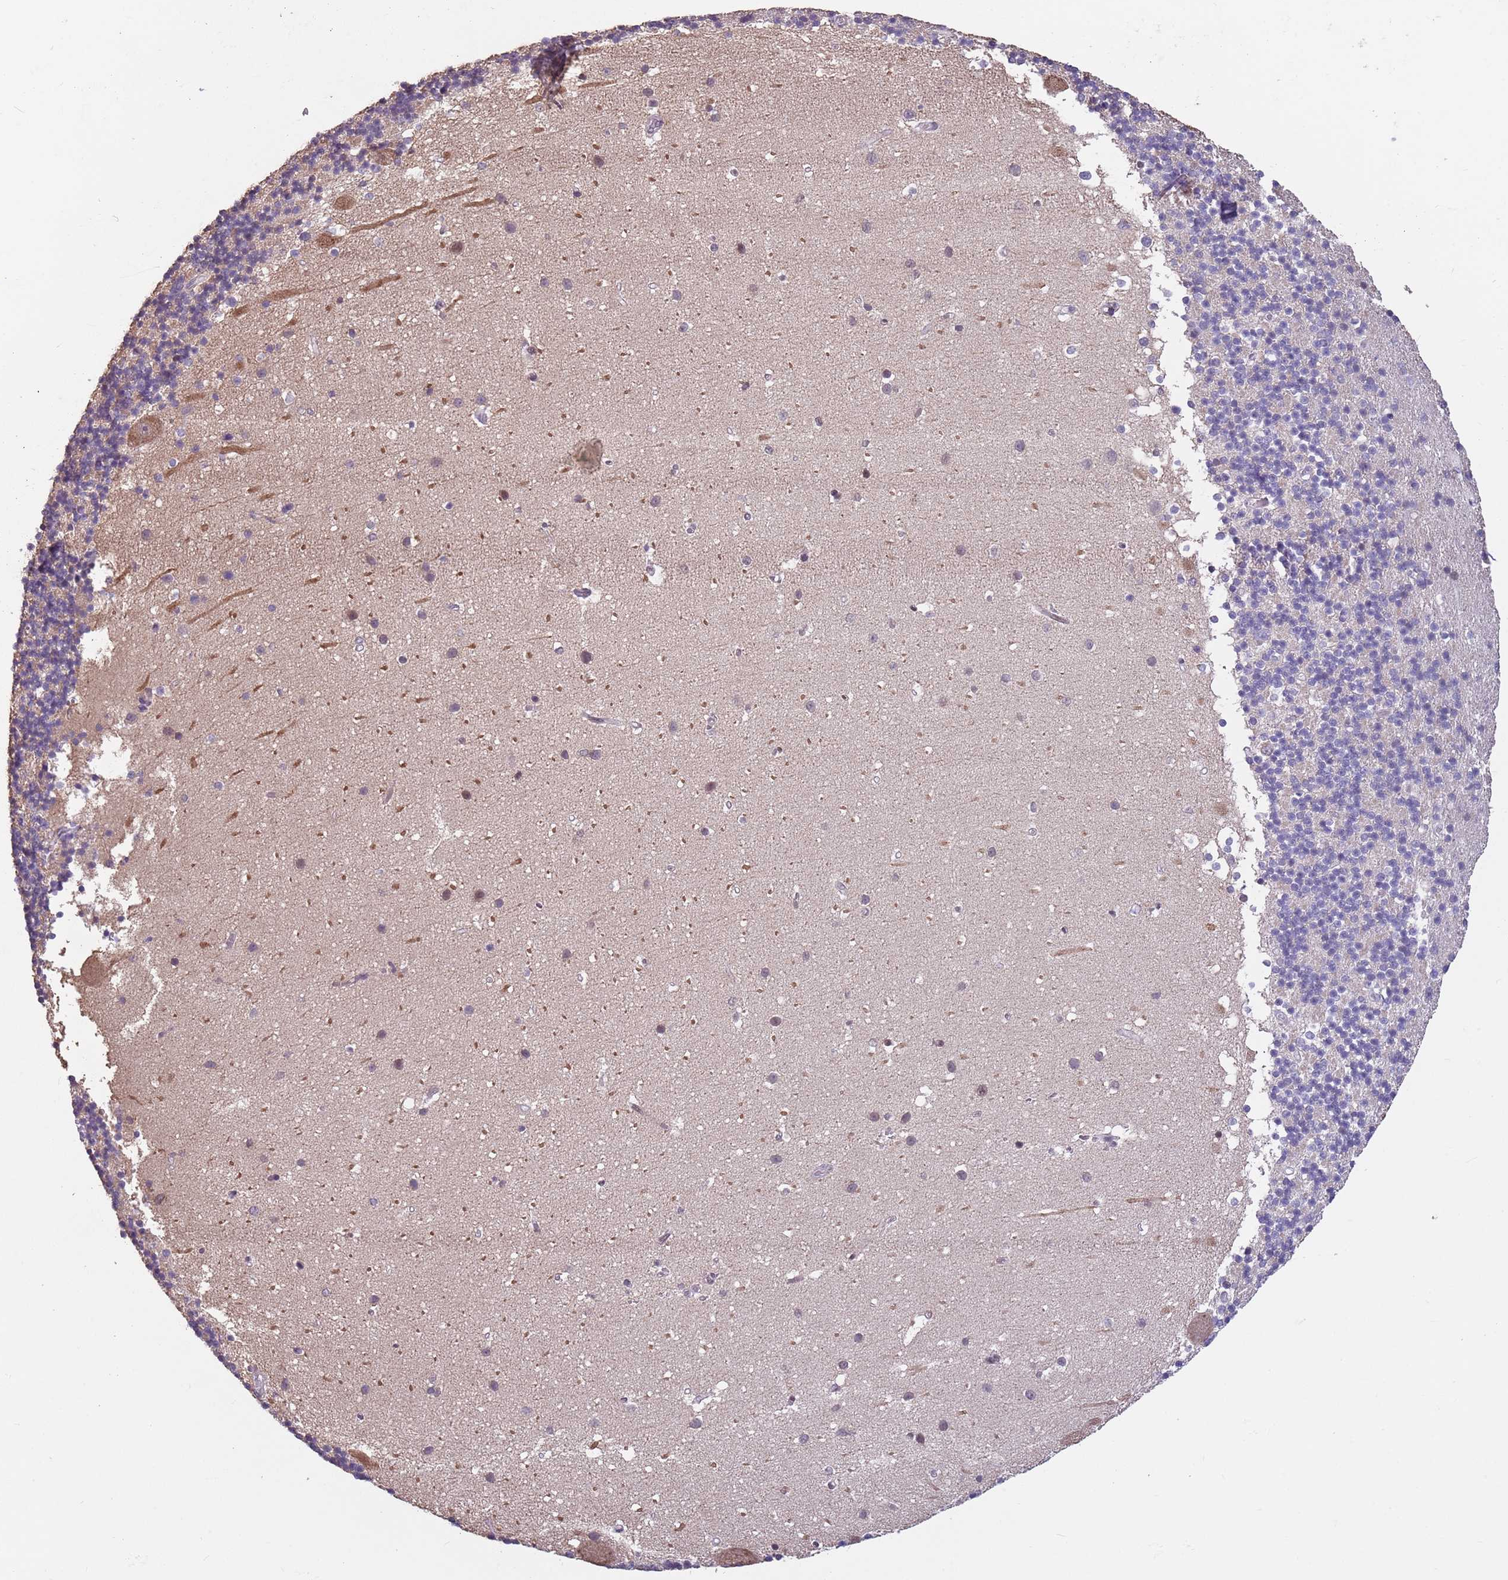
{"staining": {"intensity": "negative", "quantity": "none", "location": "none"}, "tissue": "cerebellum", "cell_type": "Cells in granular layer", "image_type": "normal", "snomed": [{"axis": "morphology", "description": "Normal tissue, NOS"}, {"axis": "topography", "description": "Cerebellum"}], "caption": "This is a histopathology image of immunohistochemistry staining of unremarkable cerebellum, which shows no positivity in cells in granular layer. The staining is performed using DAB (3,3'-diaminobenzidine) brown chromogen with nuclei counter-stained in using hematoxylin.", "gene": "MBD3L1", "patient": {"sex": "male", "age": 54}}